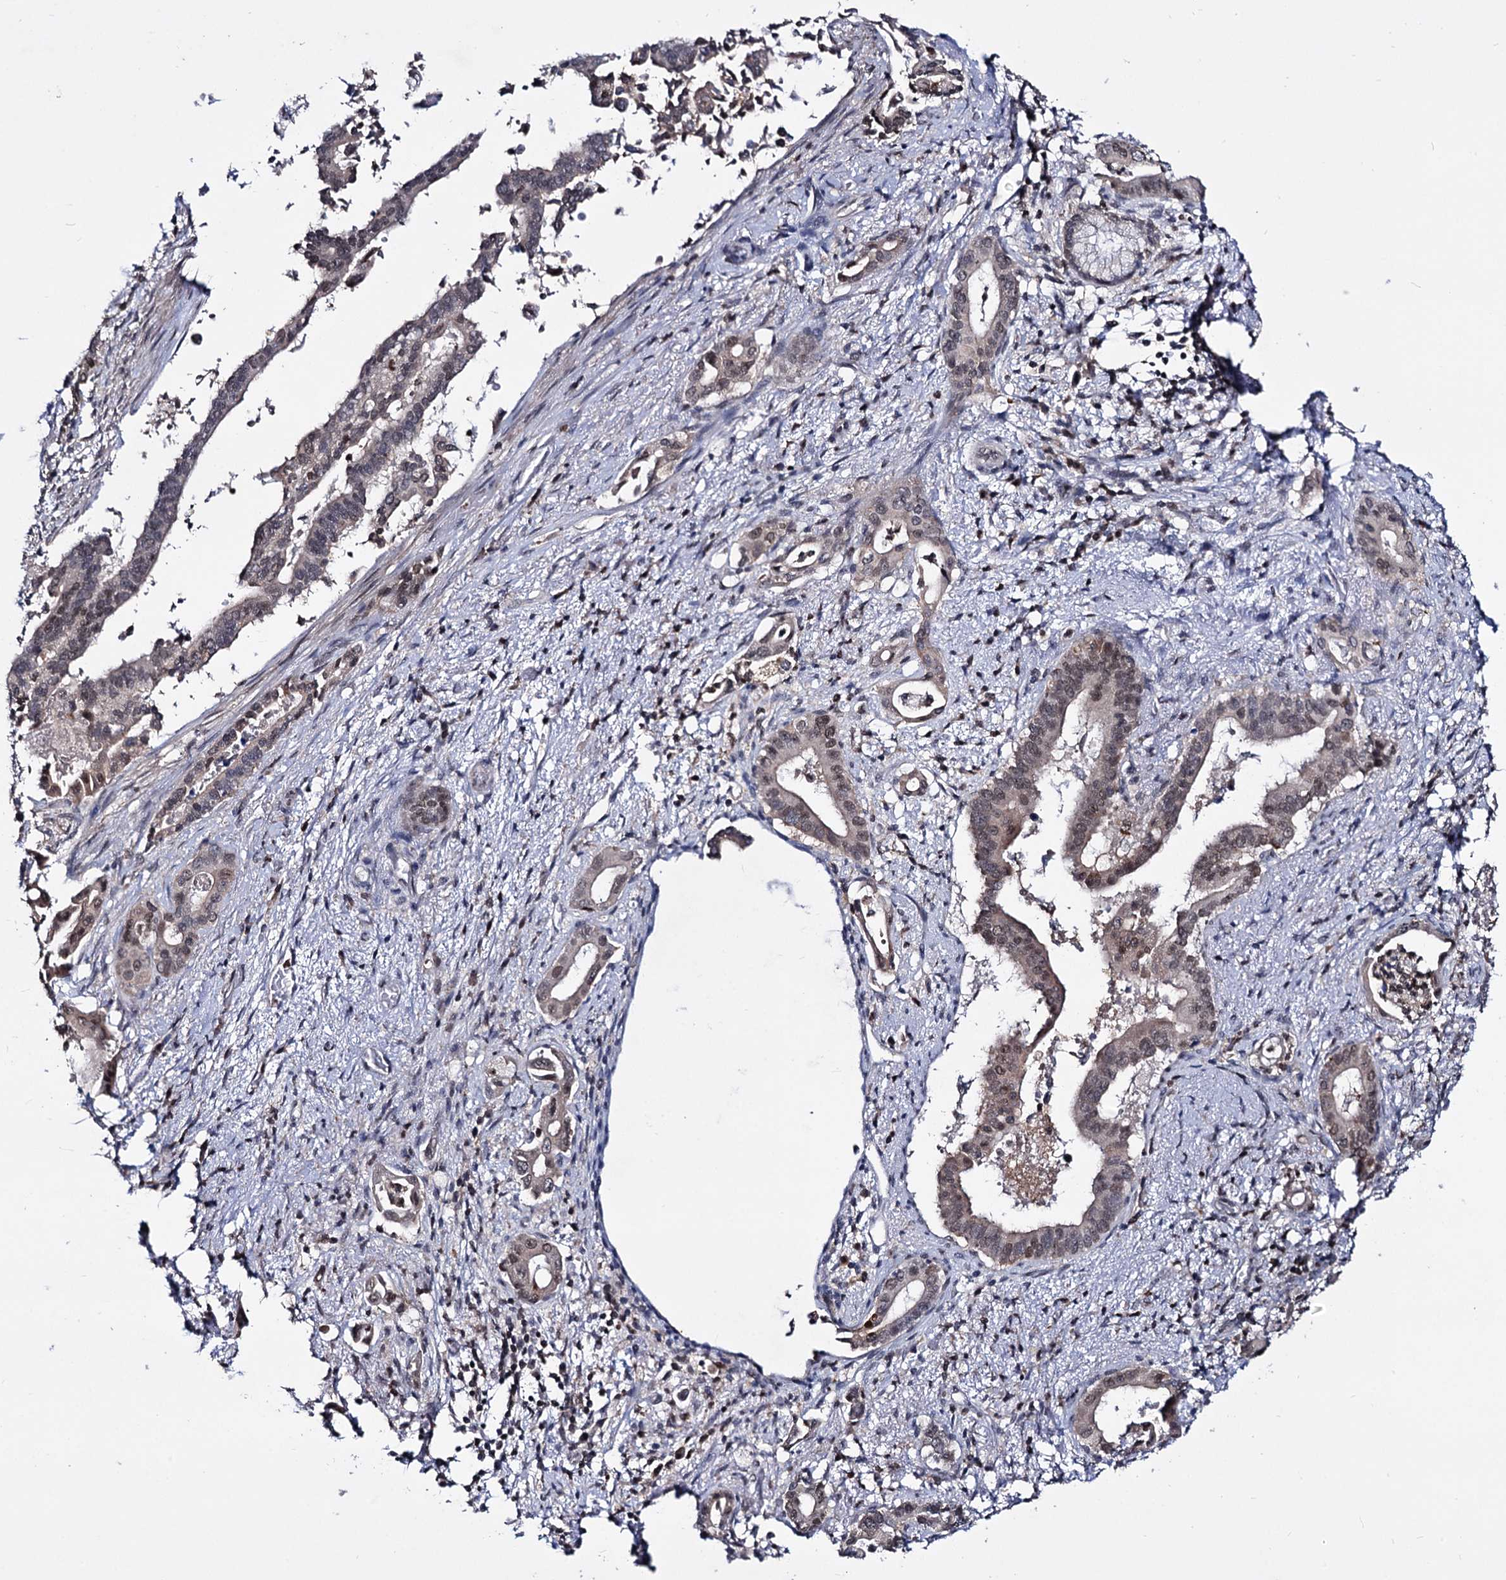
{"staining": {"intensity": "weak", "quantity": "25%-75%", "location": "nuclear"}, "tissue": "pancreatic cancer", "cell_type": "Tumor cells", "image_type": "cancer", "snomed": [{"axis": "morphology", "description": "Adenocarcinoma, NOS"}, {"axis": "topography", "description": "Pancreas"}], "caption": "Immunohistochemical staining of pancreatic cancer shows low levels of weak nuclear protein staining in approximately 25%-75% of tumor cells.", "gene": "SMCHD1", "patient": {"sex": "female", "age": 77}}